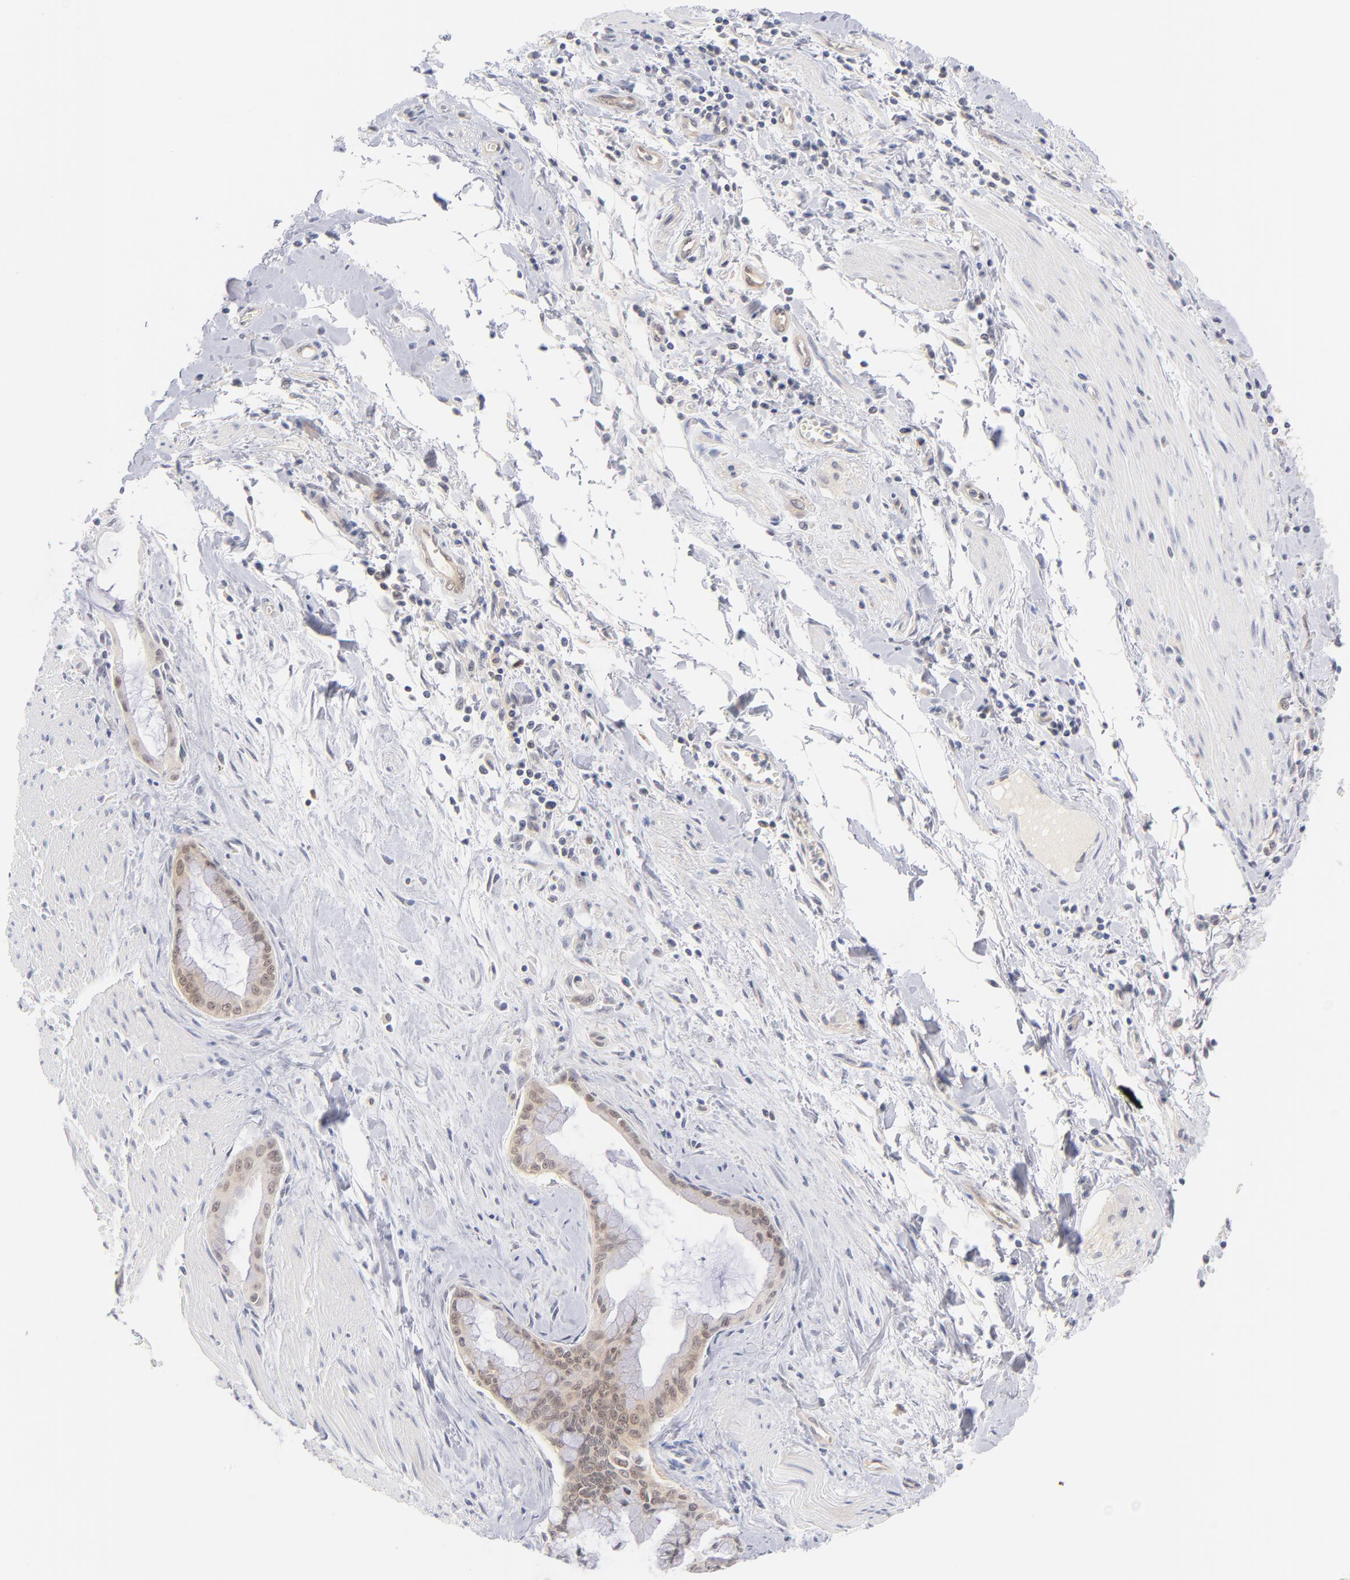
{"staining": {"intensity": "weak", "quantity": ">75%", "location": "cytoplasmic/membranous"}, "tissue": "pancreatic cancer", "cell_type": "Tumor cells", "image_type": "cancer", "snomed": [{"axis": "morphology", "description": "Adenocarcinoma, NOS"}, {"axis": "topography", "description": "Pancreas"}], "caption": "A high-resolution image shows immunohistochemistry (IHC) staining of pancreatic adenocarcinoma, which reveals weak cytoplasmic/membranous positivity in about >75% of tumor cells.", "gene": "CASP6", "patient": {"sex": "male", "age": 59}}